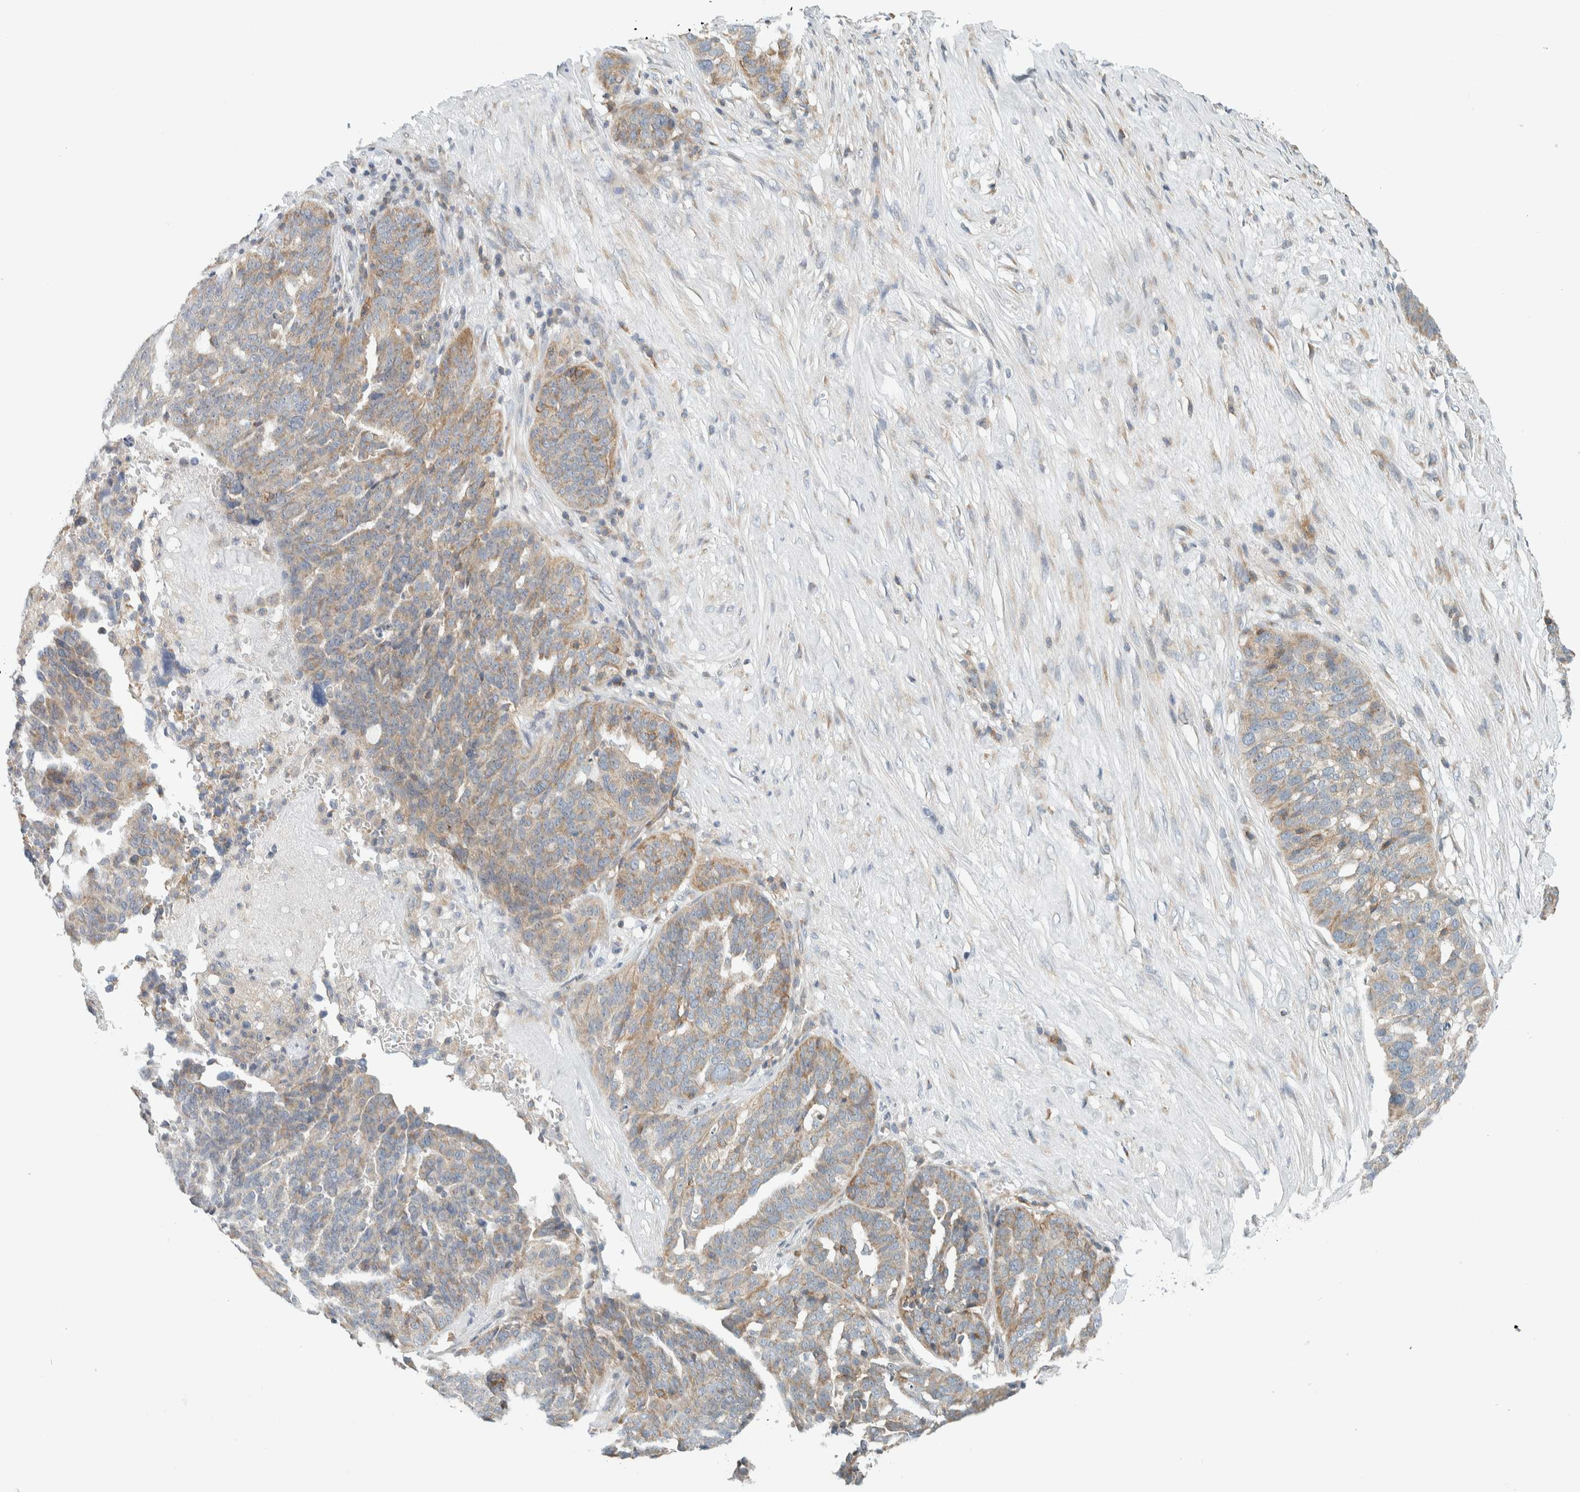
{"staining": {"intensity": "weak", "quantity": "25%-75%", "location": "cytoplasmic/membranous"}, "tissue": "ovarian cancer", "cell_type": "Tumor cells", "image_type": "cancer", "snomed": [{"axis": "morphology", "description": "Cystadenocarcinoma, serous, NOS"}, {"axis": "topography", "description": "Ovary"}], "caption": "IHC micrograph of ovarian cancer stained for a protein (brown), which reveals low levels of weak cytoplasmic/membranous expression in approximately 25%-75% of tumor cells.", "gene": "CCDC57", "patient": {"sex": "female", "age": 59}}